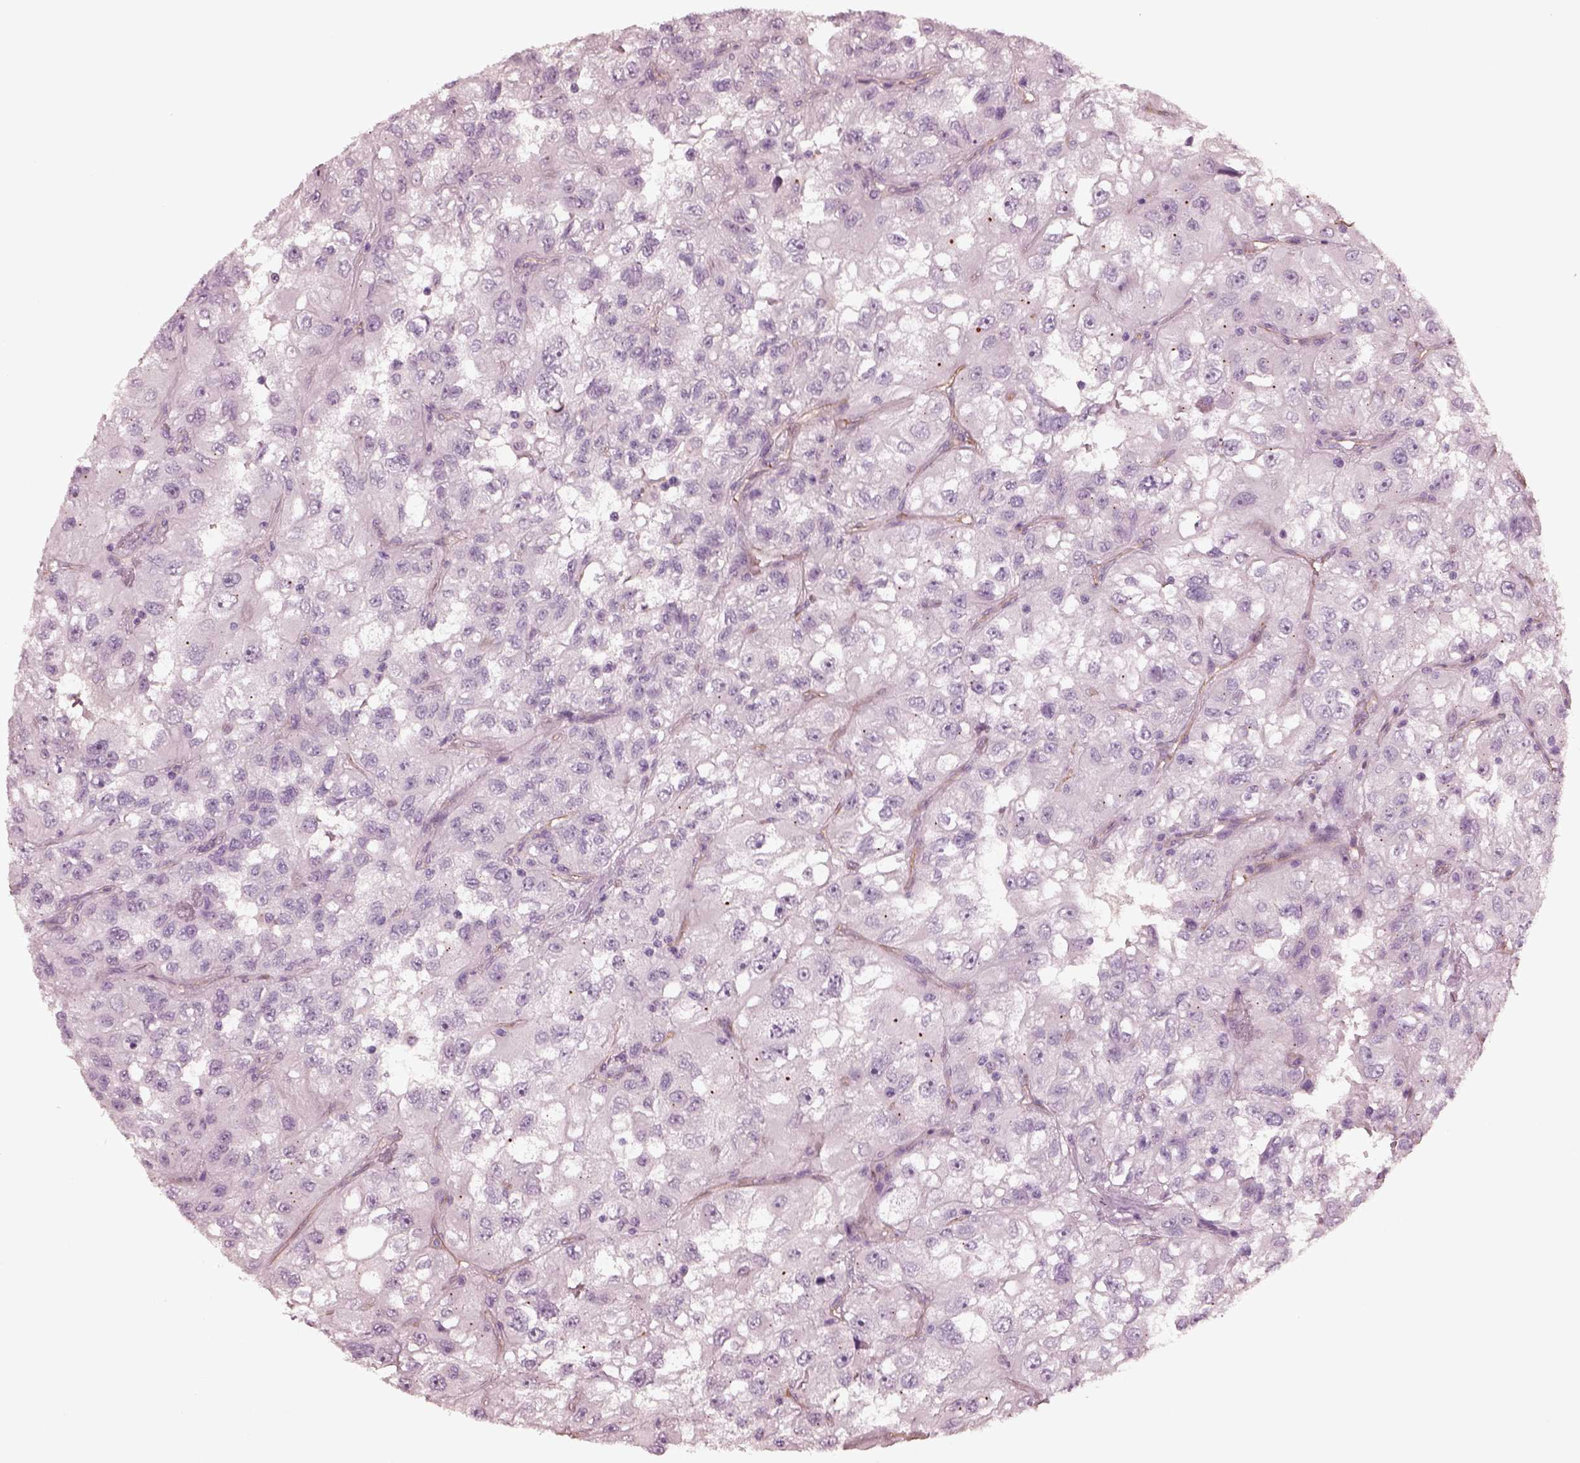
{"staining": {"intensity": "negative", "quantity": "none", "location": "none"}, "tissue": "renal cancer", "cell_type": "Tumor cells", "image_type": "cancer", "snomed": [{"axis": "morphology", "description": "Adenocarcinoma, NOS"}, {"axis": "topography", "description": "Kidney"}], "caption": "Renal cancer (adenocarcinoma) stained for a protein using IHC exhibits no staining tumor cells.", "gene": "EIF4E1B", "patient": {"sex": "male", "age": 64}}